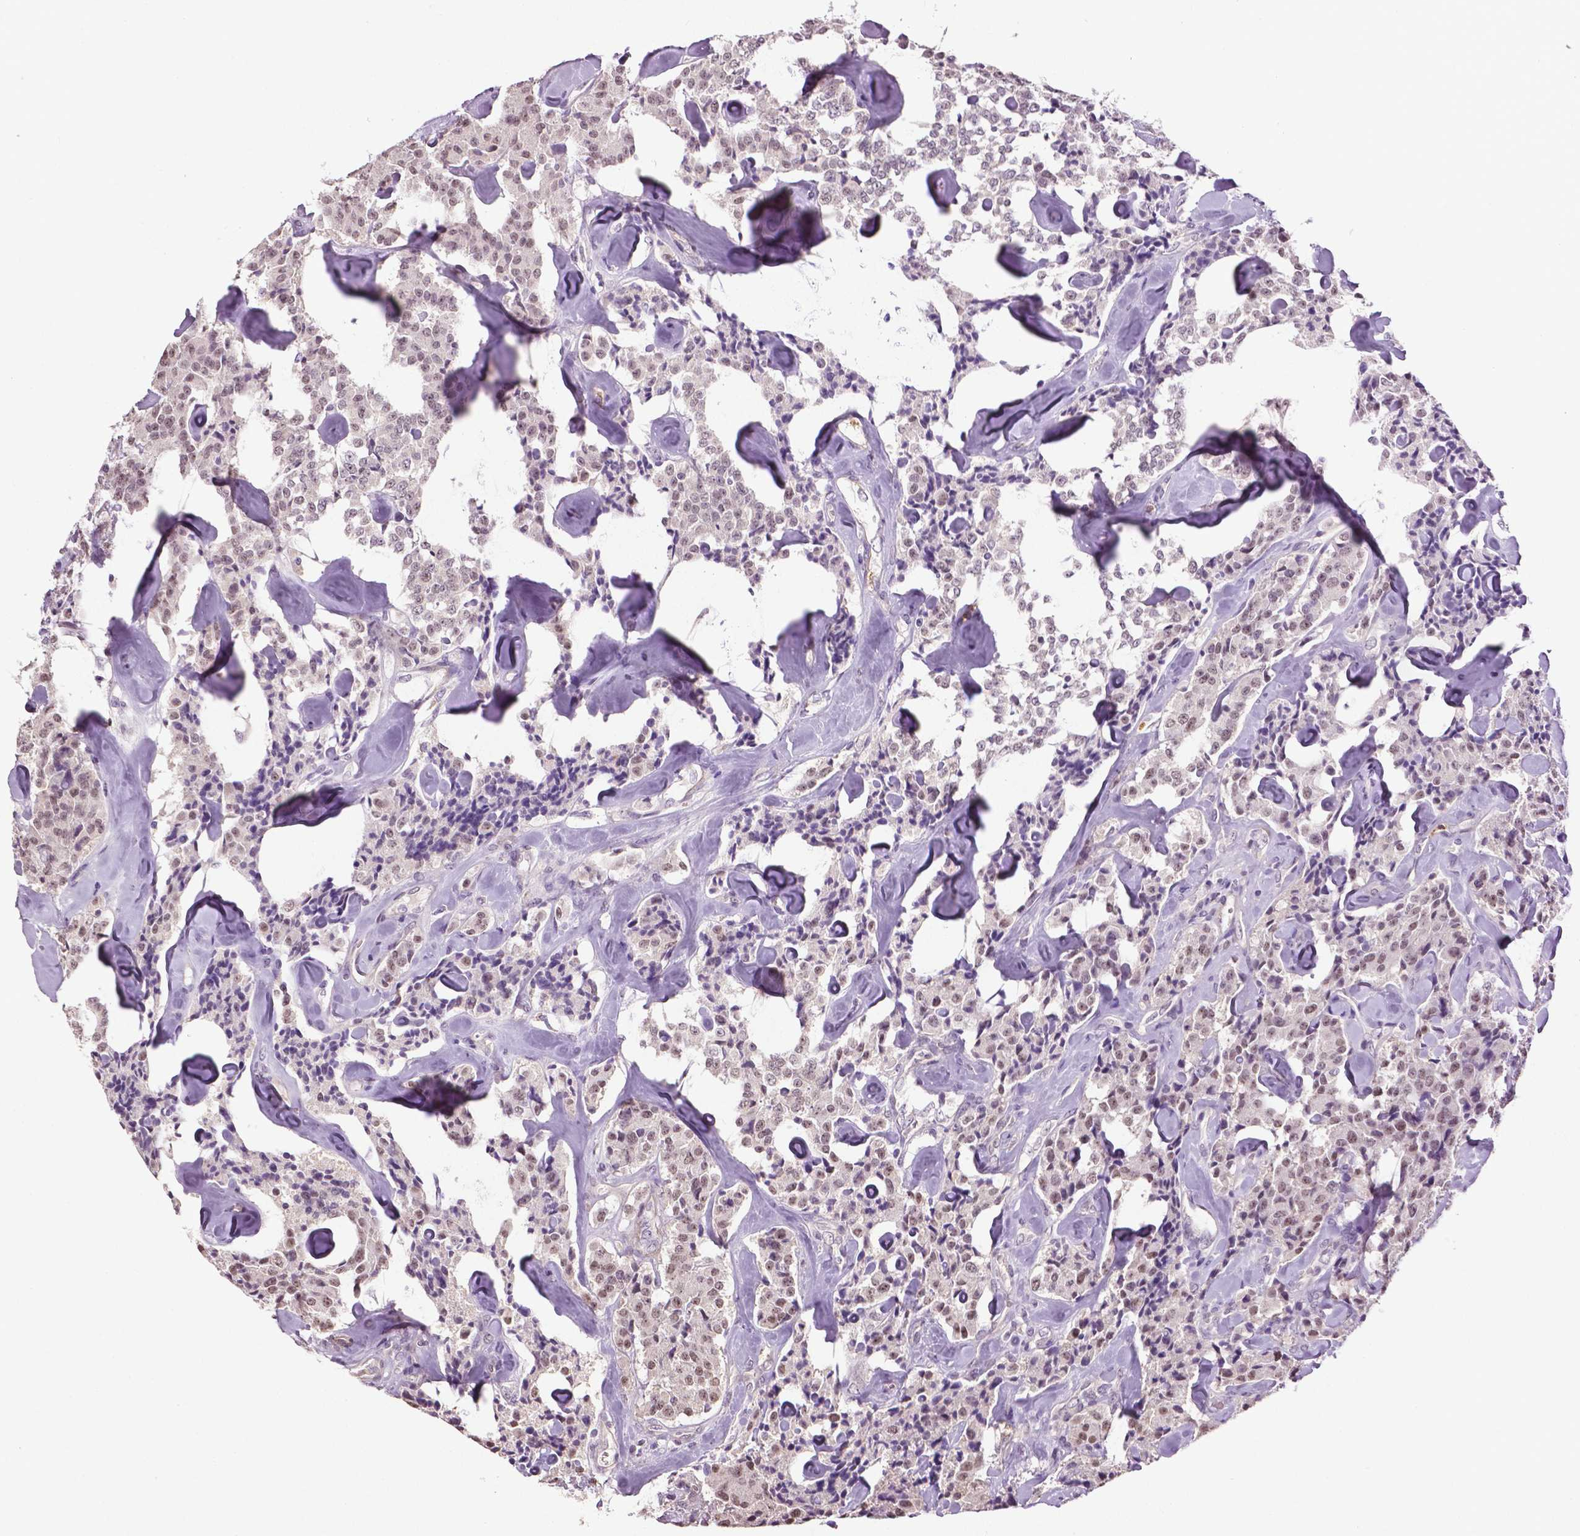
{"staining": {"intensity": "weak", "quantity": ">75%", "location": "nuclear"}, "tissue": "carcinoid", "cell_type": "Tumor cells", "image_type": "cancer", "snomed": [{"axis": "morphology", "description": "Carcinoid, malignant, NOS"}, {"axis": "topography", "description": "Pancreas"}], "caption": "An IHC micrograph of neoplastic tissue is shown. Protein staining in brown highlights weak nuclear positivity in carcinoid (malignant) within tumor cells. (DAB (3,3'-diaminobenzidine) IHC with brightfield microscopy, high magnification).", "gene": "PTPN5", "patient": {"sex": "male", "age": 41}}